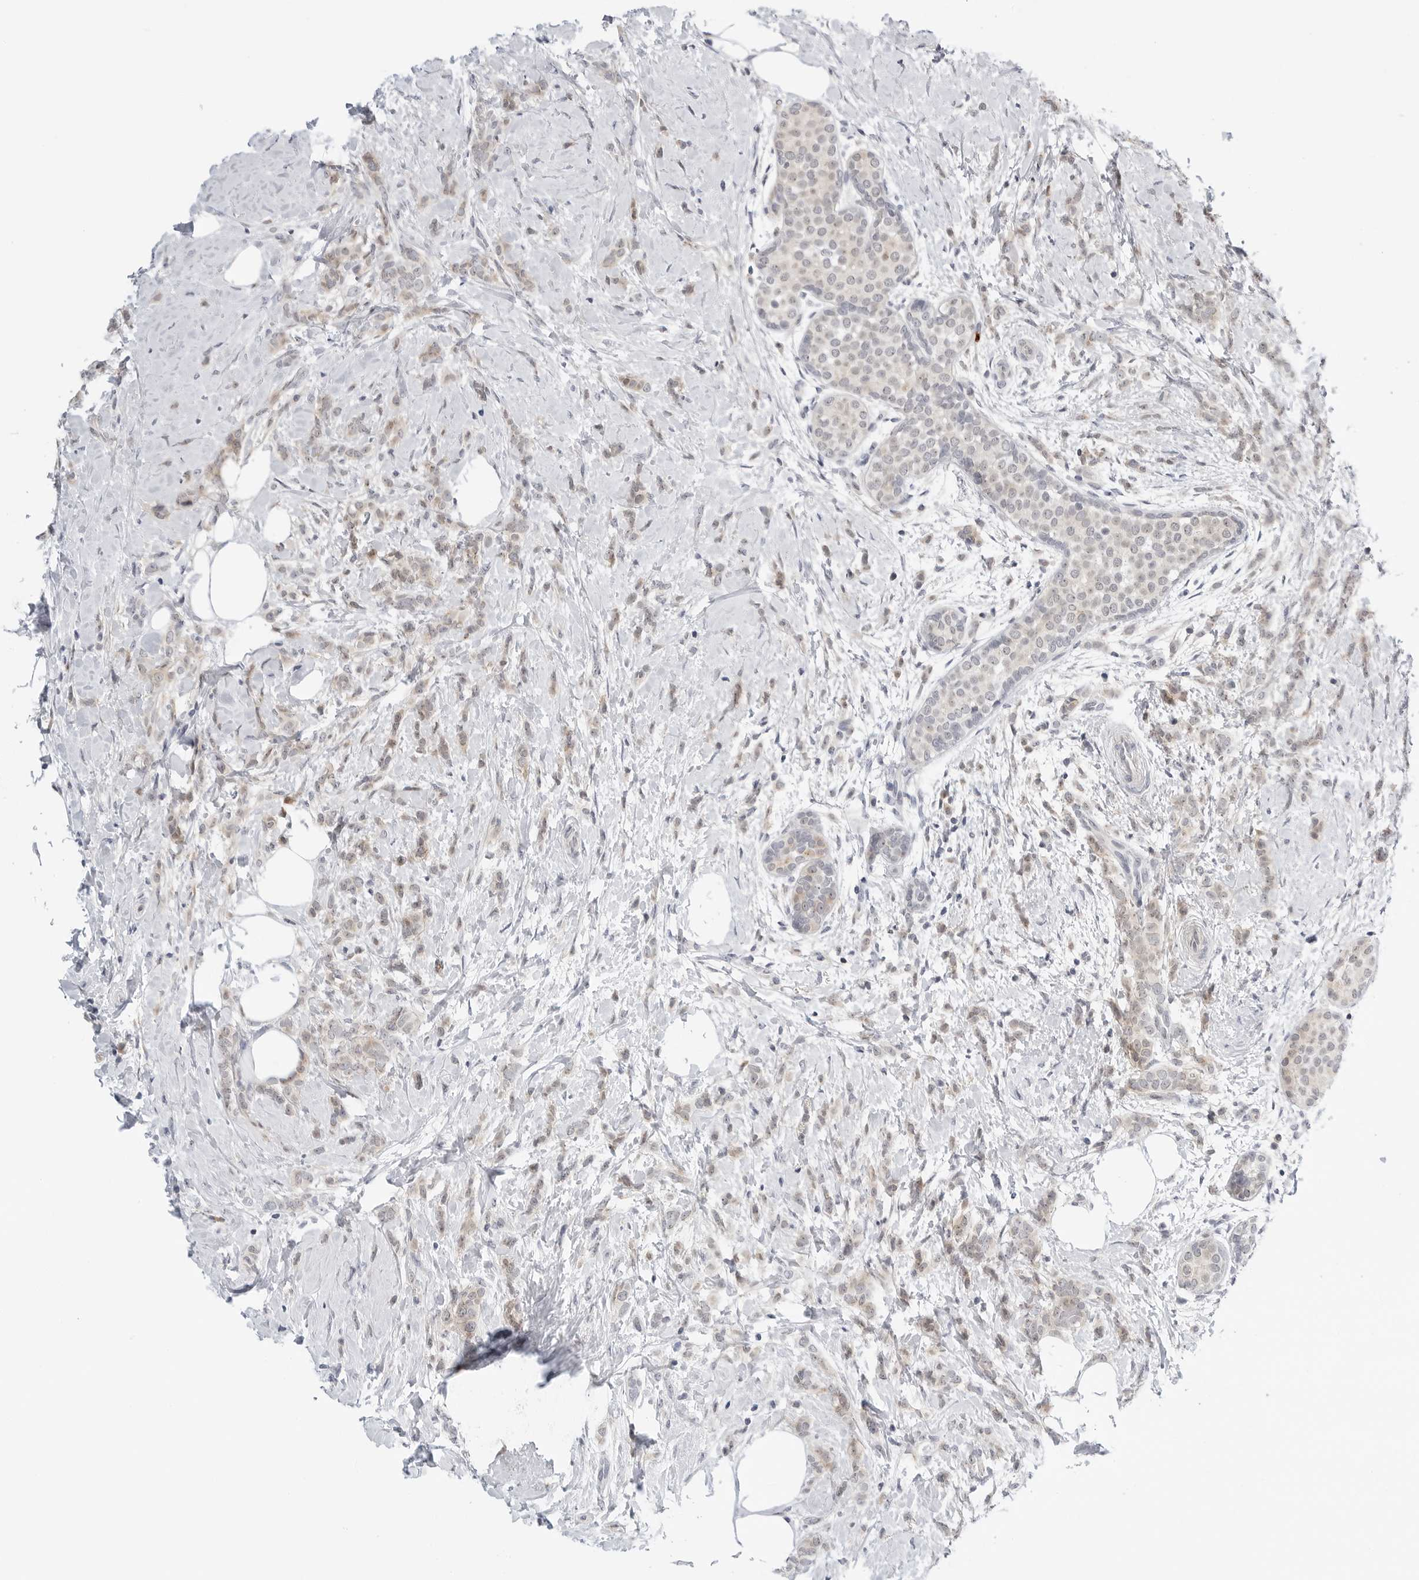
{"staining": {"intensity": "weak", "quantity": ">75%", "location": "cytoplasmic/membranous"}, "tissue": "breast cancer", "cell_type": "Tumor cells", "image_type": "cancer", "snomed": [{"axis": "morphology", "description": "Lobular carcinoma, in situ"}, {"axis": "morphology", "description": "Lobular carcinoma"}, {"axis": "topography", "description": "Breast"}], "caption": "This photomicrograph displays immunohistochemistry staining of human lobular carcinoma in situ (breast), with low weak cytoplasmic/membranous positivity in about >75% of tumor cells.", "gene": "MAP2K5", "patient": {"sex": "female", "age": 41}}